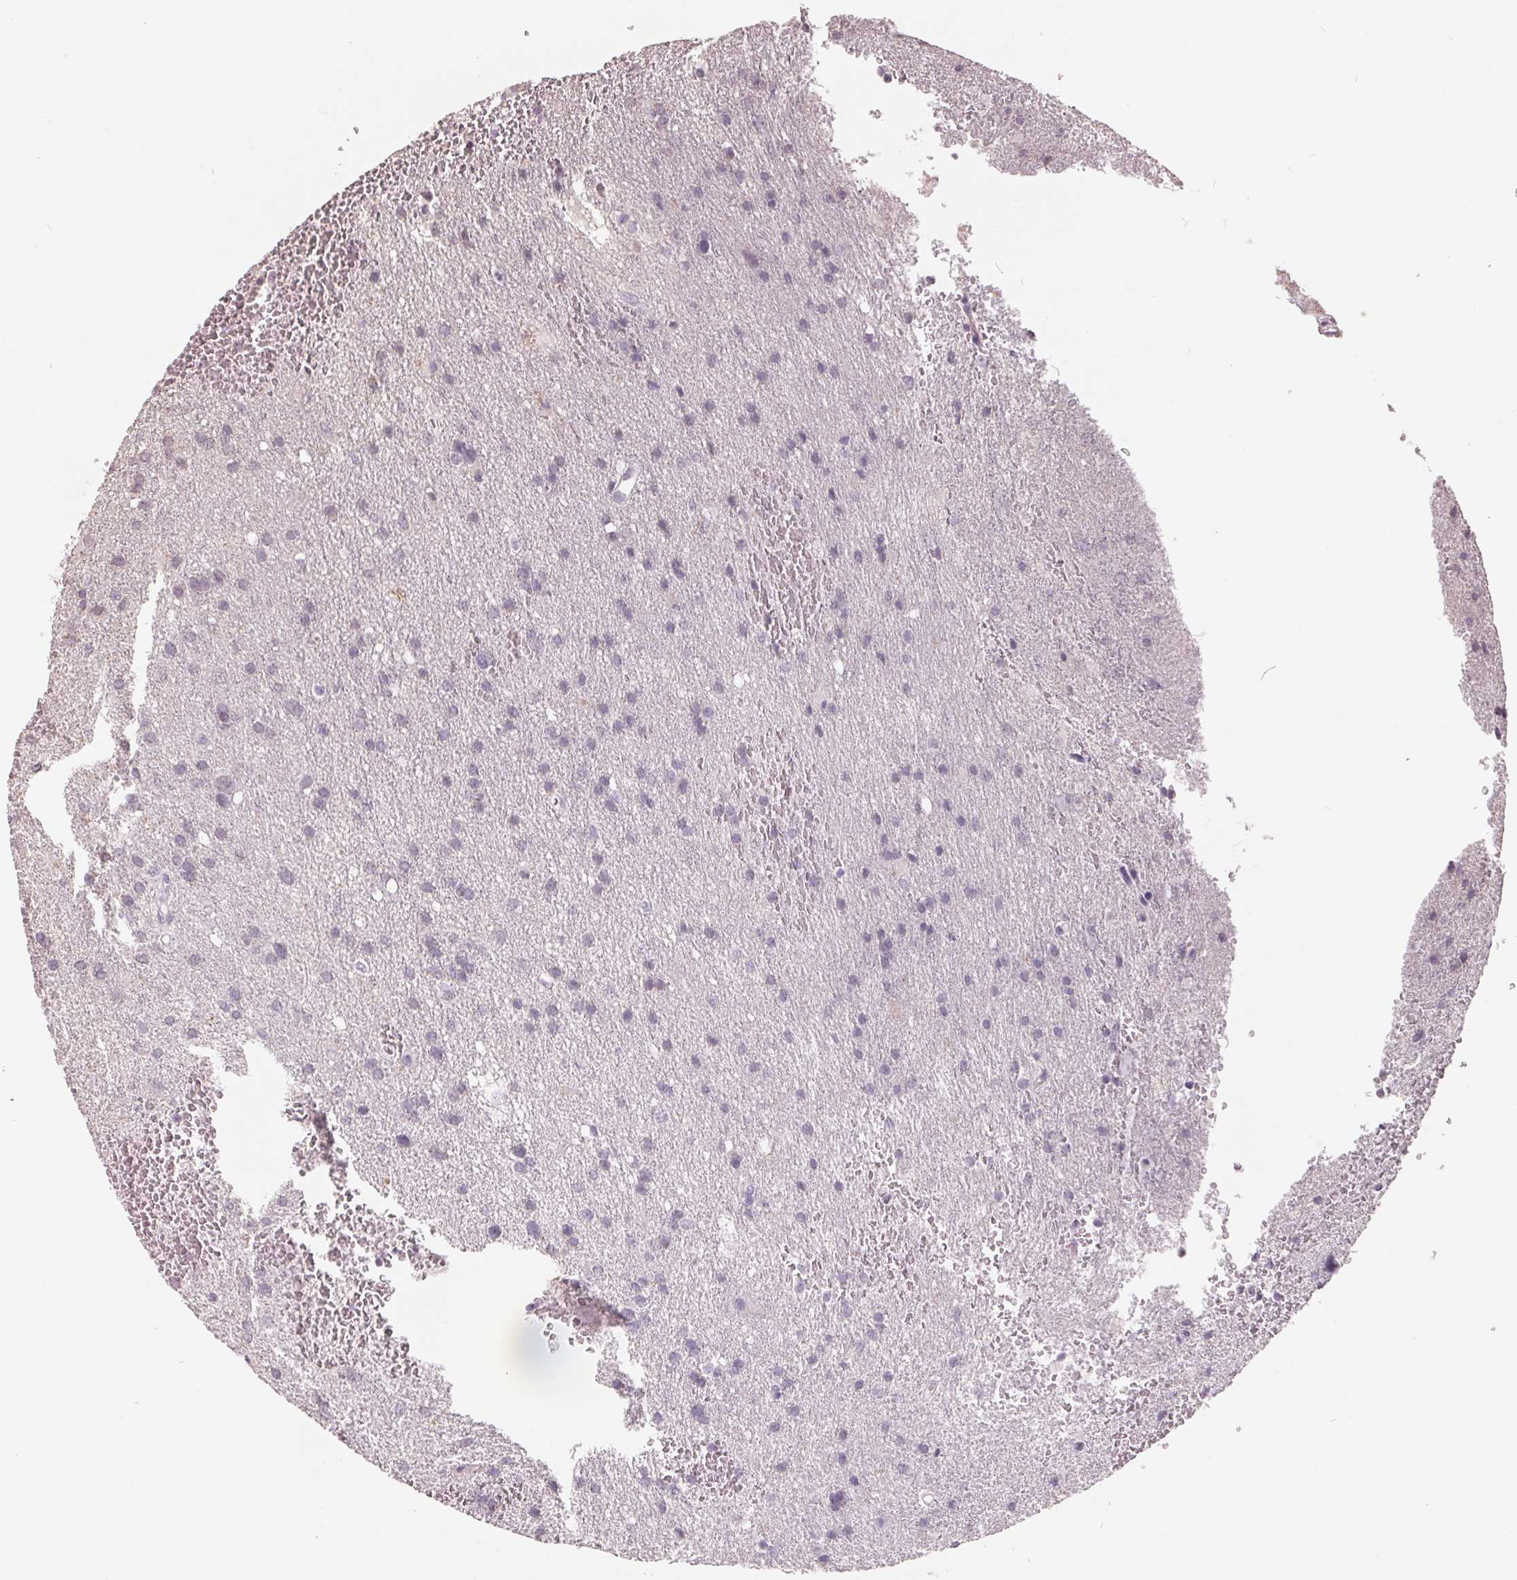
{"staining": {"intensity": "negative", "quantity": "none", "location": "none"}, "tissue": "glioma", "cell_type": "Tumor cells", "image_type": "cancer", "snomed": [{"axis": "morphology", "description": "Glioma, malignant, Low grade"}, {"axis": "topography", "description": "Brain"}], "caption": "Malignant glioma (low-grade) was stained to show a protein in brown. There is no significant staining in tumor cells. Nuclei are stained in blue.", "gene": "FTCD", "patient": {"sex": "male", "age": 66}}